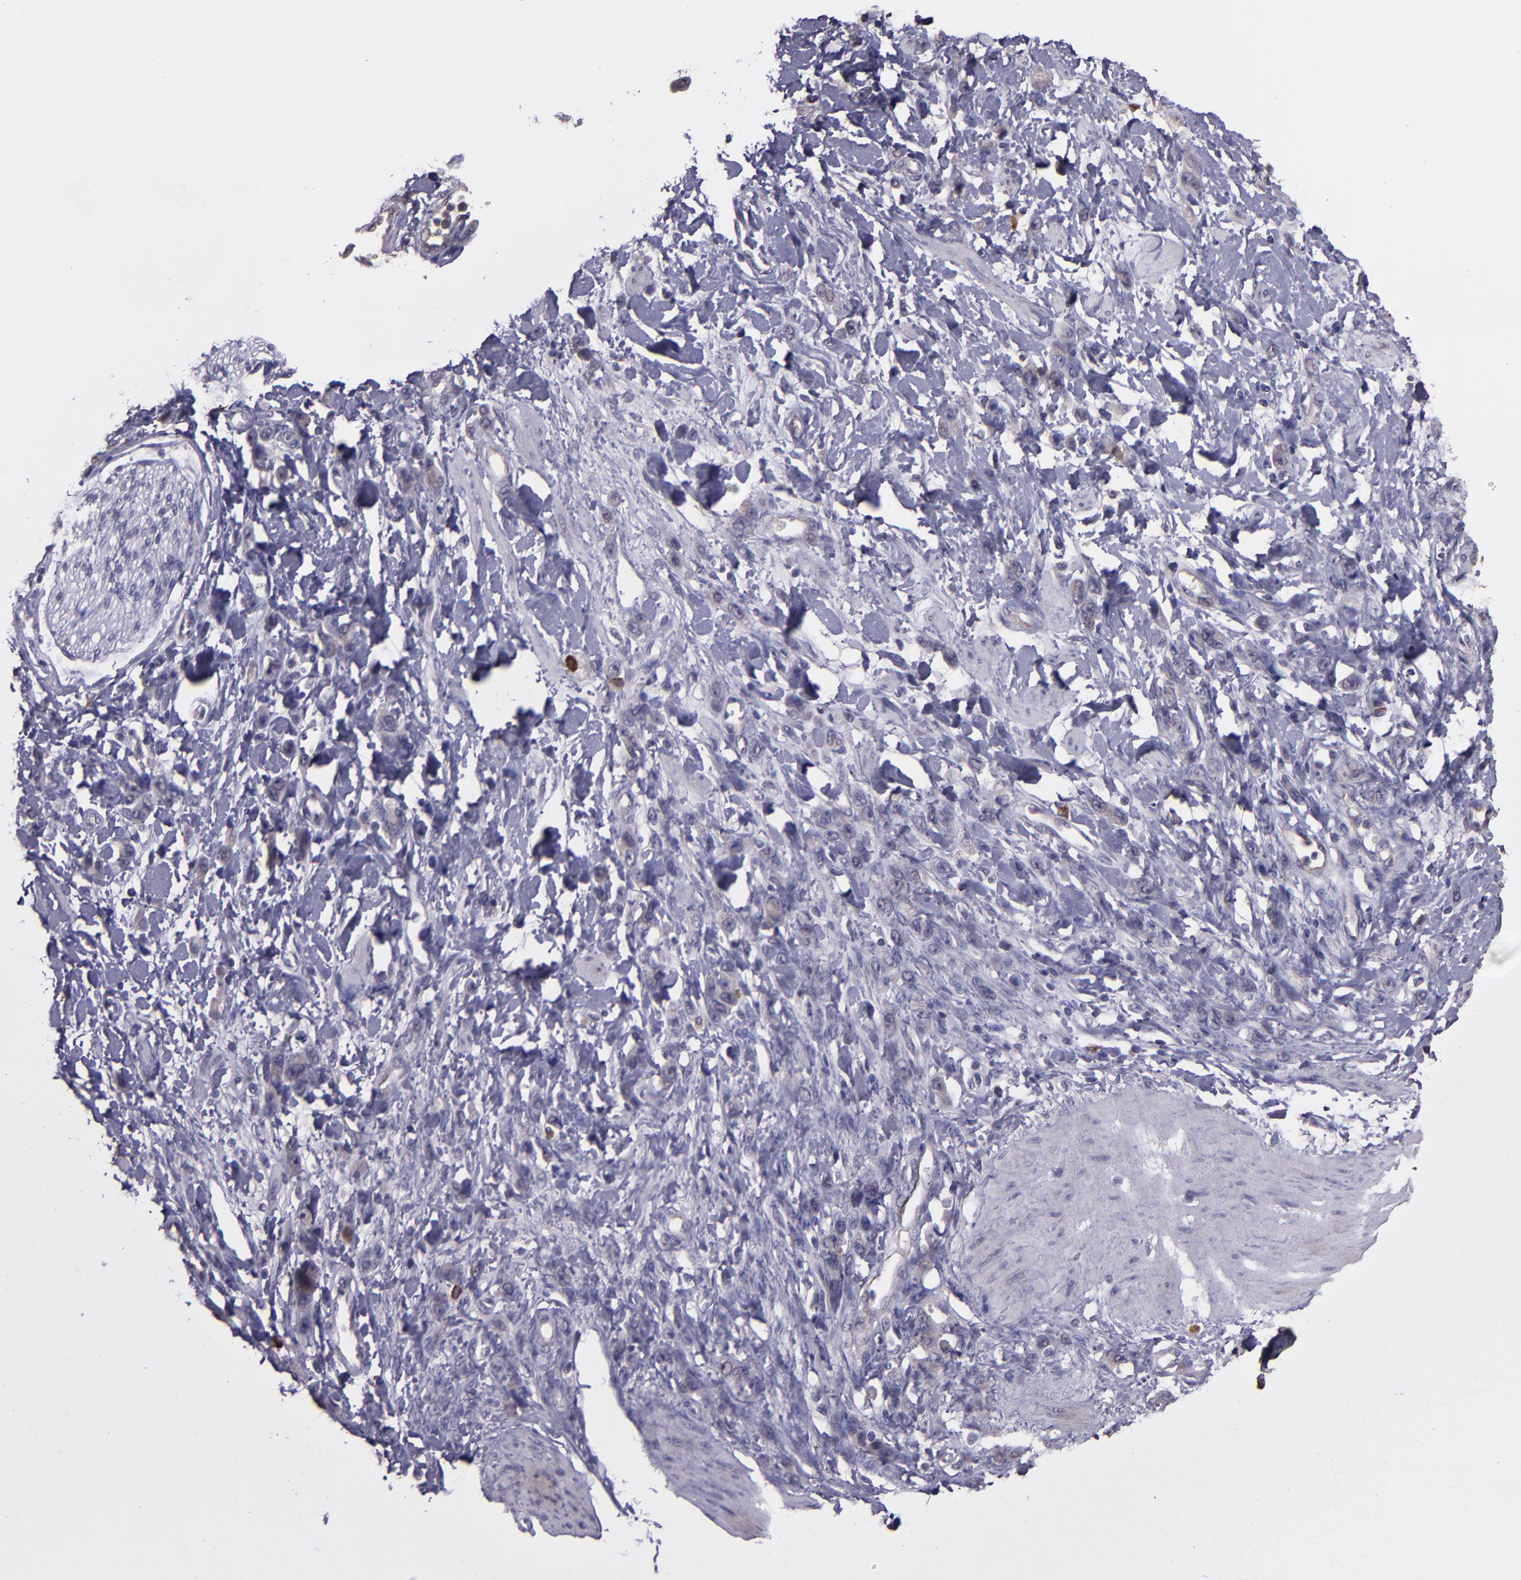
{"staining": {"intensity": "negative", "quantity": "none", "location": "none"}, "tissue": "stomach cancer", "cell_type": "Tumor cells", "image_type": "cancer", "snomed": [{"axis": "morphology", "description": "Normal tissue, NOS"}, {"axis": "morphology", "description": "Adenocarcinoma, NOS"}, {"axis": "topography", "description": "Stomach"}], "caption": "This is a image of immunohistochemistry (IHC) staining of stomach adenocarcinoma, which shows no staining in tumor cells.", "gene": "TAF7L", "patient": {"sex": "male", "age": 82}}